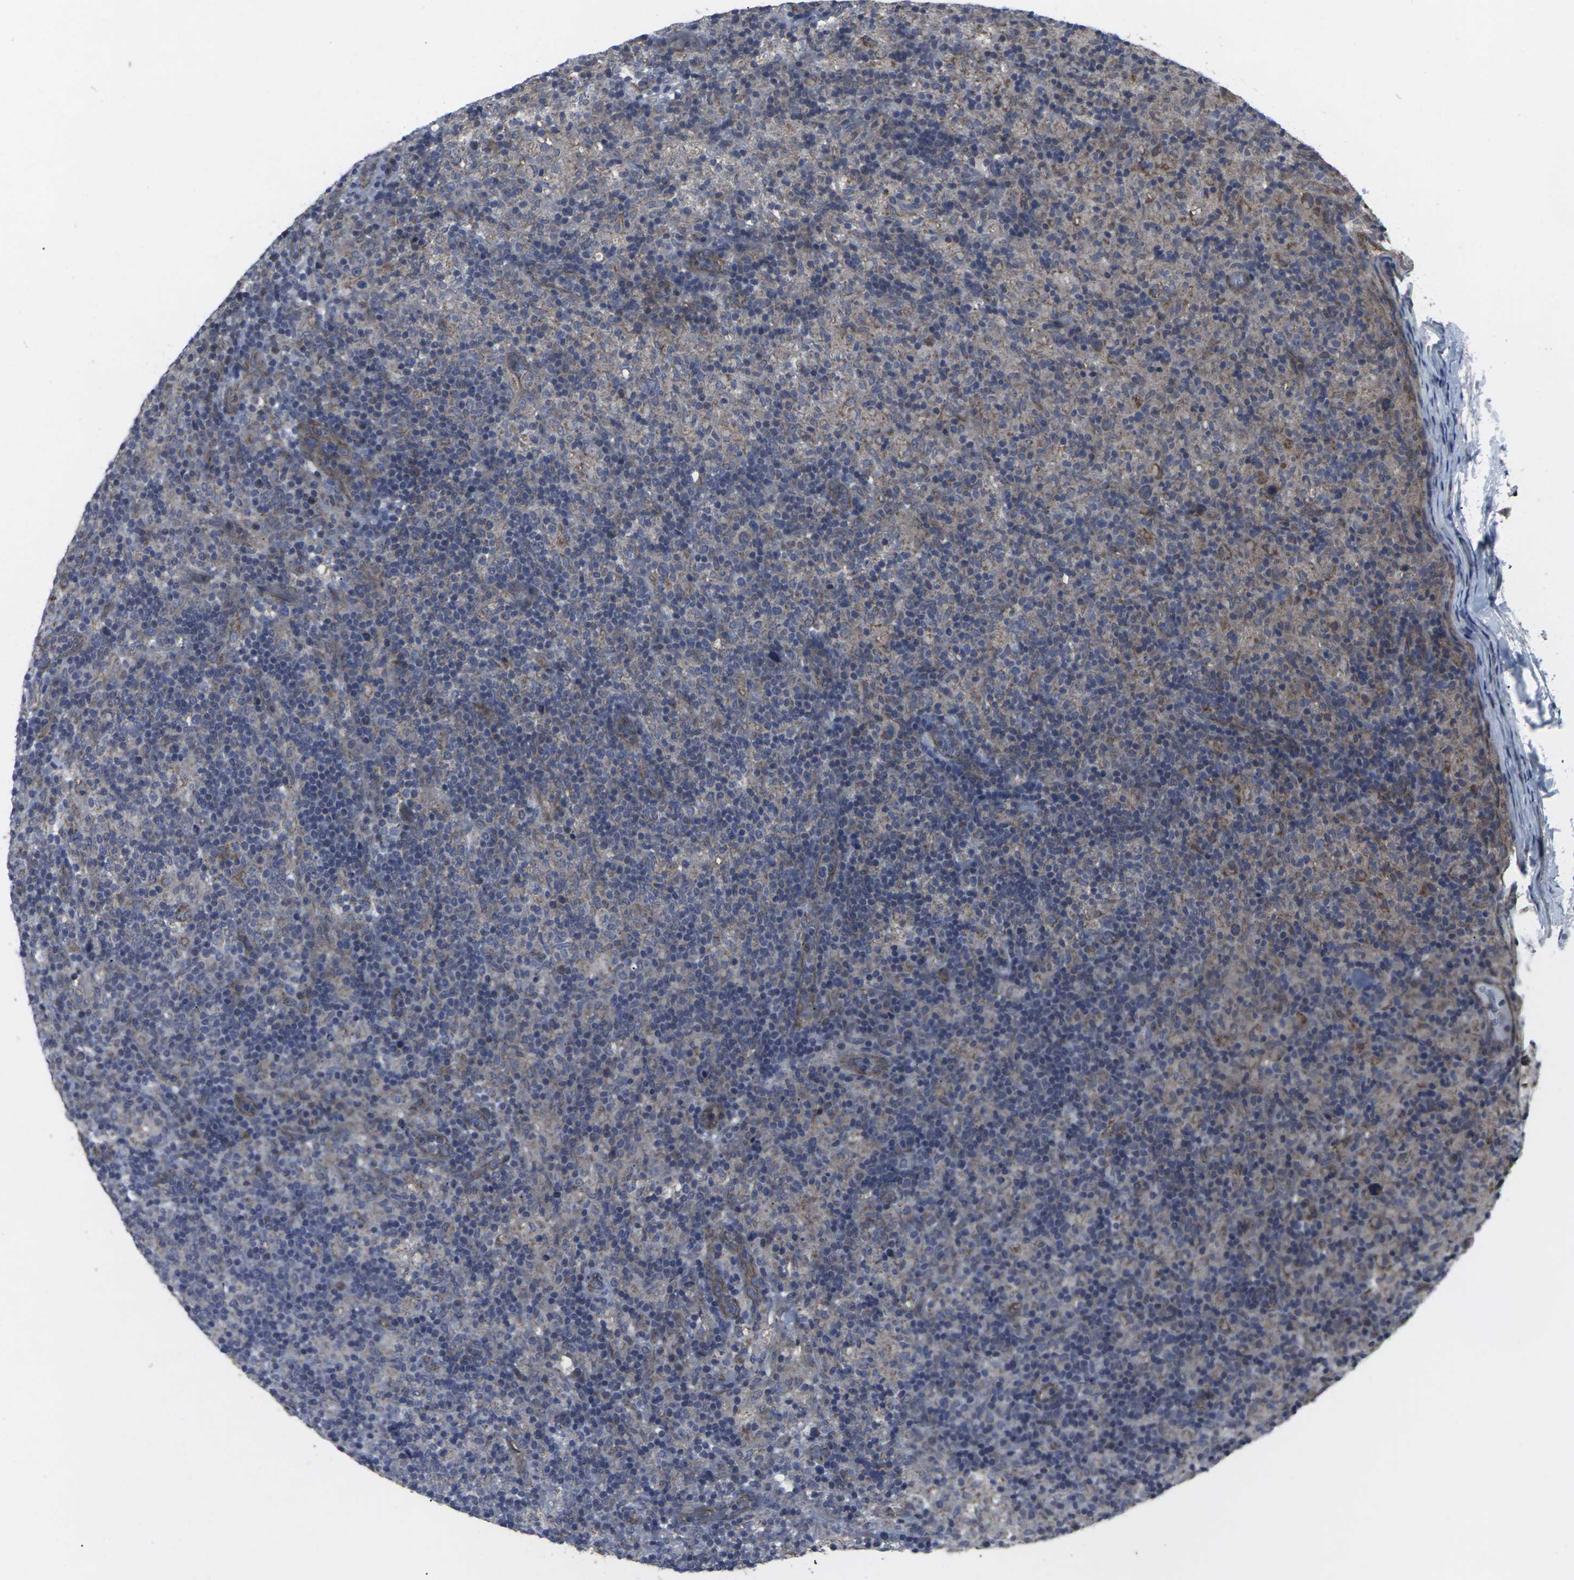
{"staining": {"intensity": "moderate", "quantity": "<25%", "location": "cytoplasmic/membranous"}, "tissue": "lymphoma", "cell_type": "Tumor cells", "image_type": "cancer", "snomed": [{"axis": "morphology", "description": "Hodgkin's disease, NOS"}, {"axis": "topography", "description": "Lymph node"}], "caption": "Protein analysis of lymphoma tissue reveals moderate cytoplasmic/membranous positivity in approximately <25% of tumor cells.", "gene": "MAPKAPK2", "patient": {"sex": "male", "age": 70}}